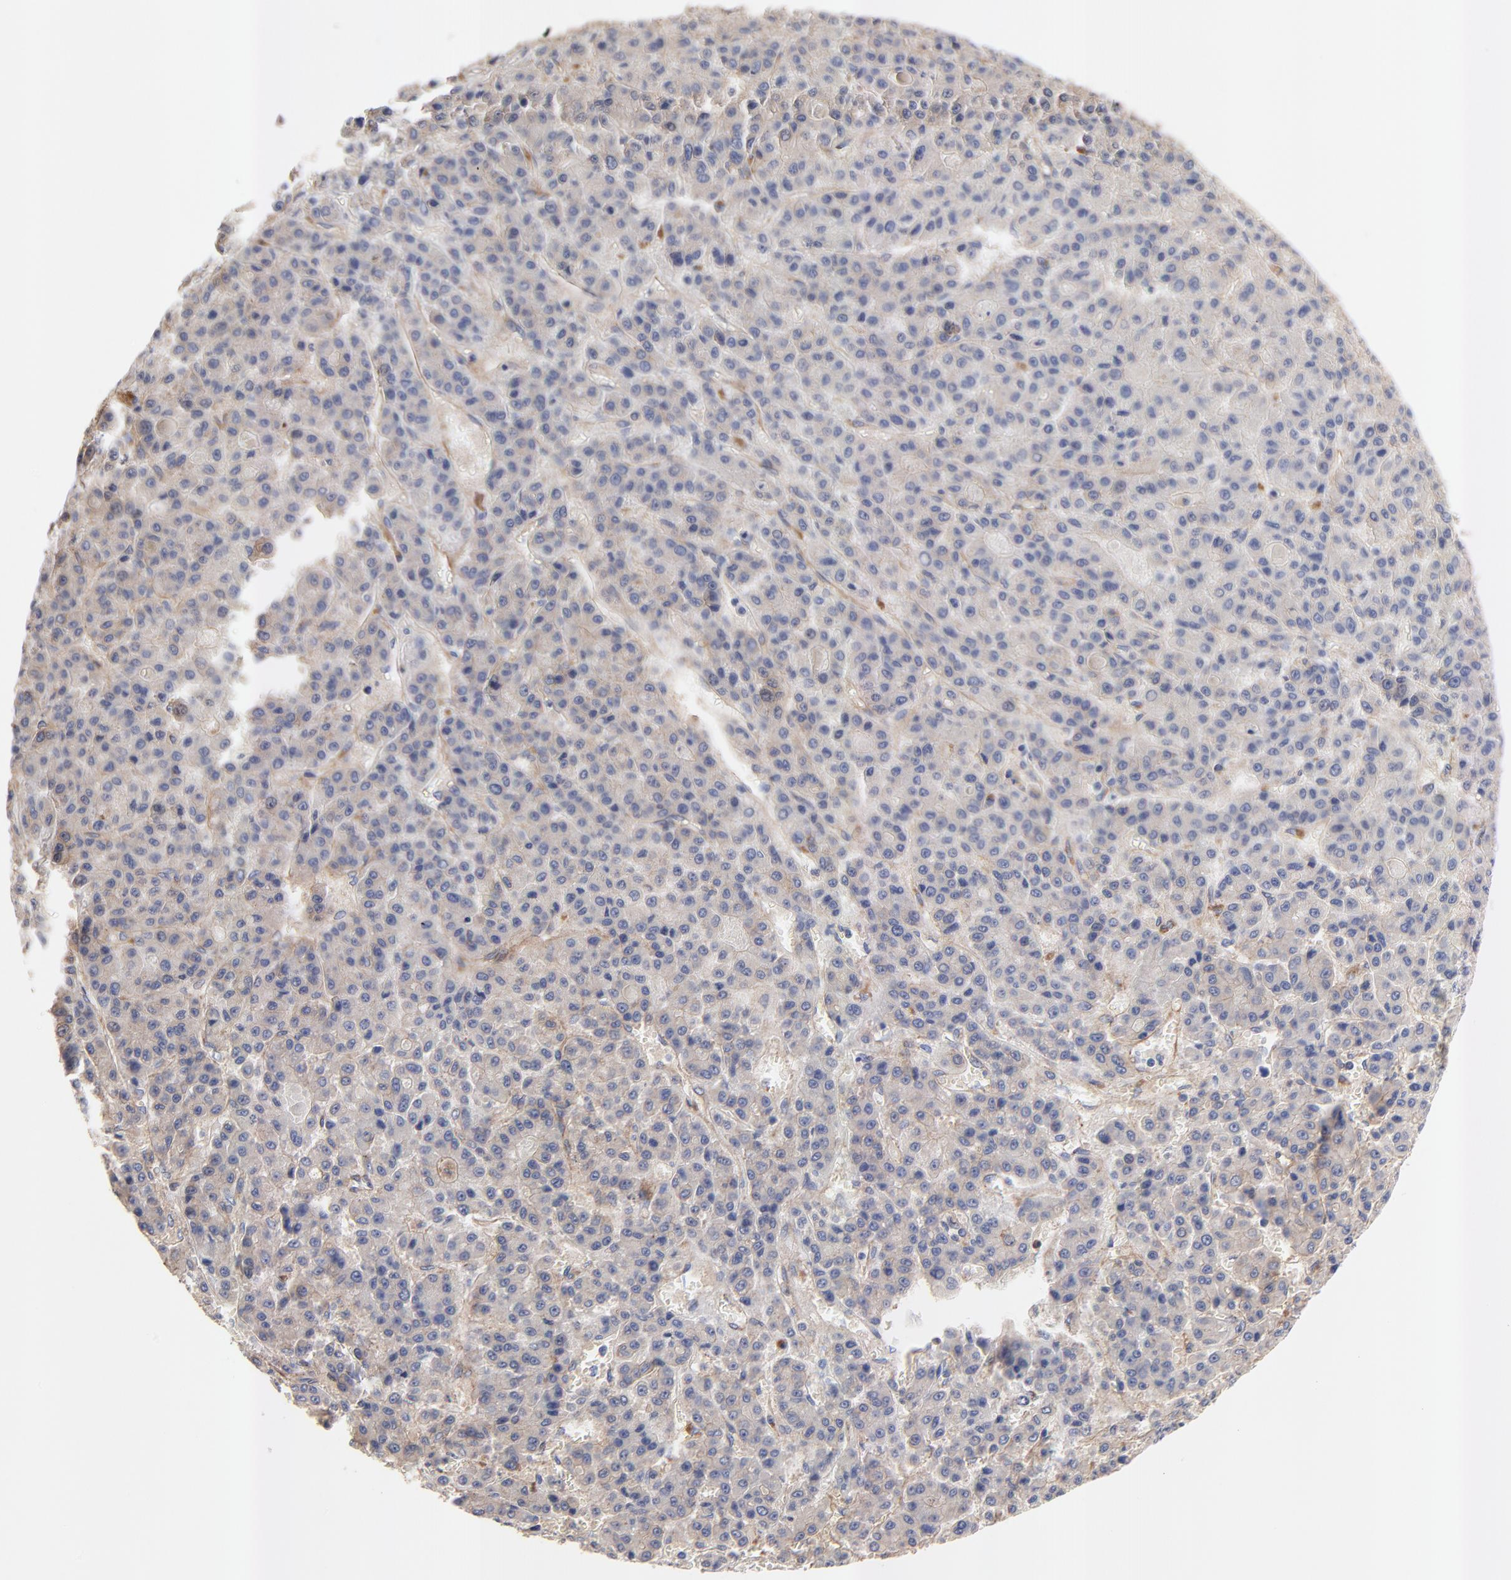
{"staining": {"intensity": "weak", "quantity": "25%-75%", "location": "cytoplasmic/membranous"}, "tissue": "liver cancer", "cell_type": "Tumor cells", "image_type": "cancer", "snomed": [{"axis": "morphology", "description": "Carcinoma, Hepatocellular, NOS"}, {"axis": "topography", "description": "Liver"}], "caption": "Tumor cells display low levels of weak cytoplasmic/membranous staining in approximately 25%-75% of cells in liver cancer (hepatocellular carcinoma). Nuclei are stained in blue.", "gene": "FBXL2", "patient": {"sex": "male", "age": 70}}